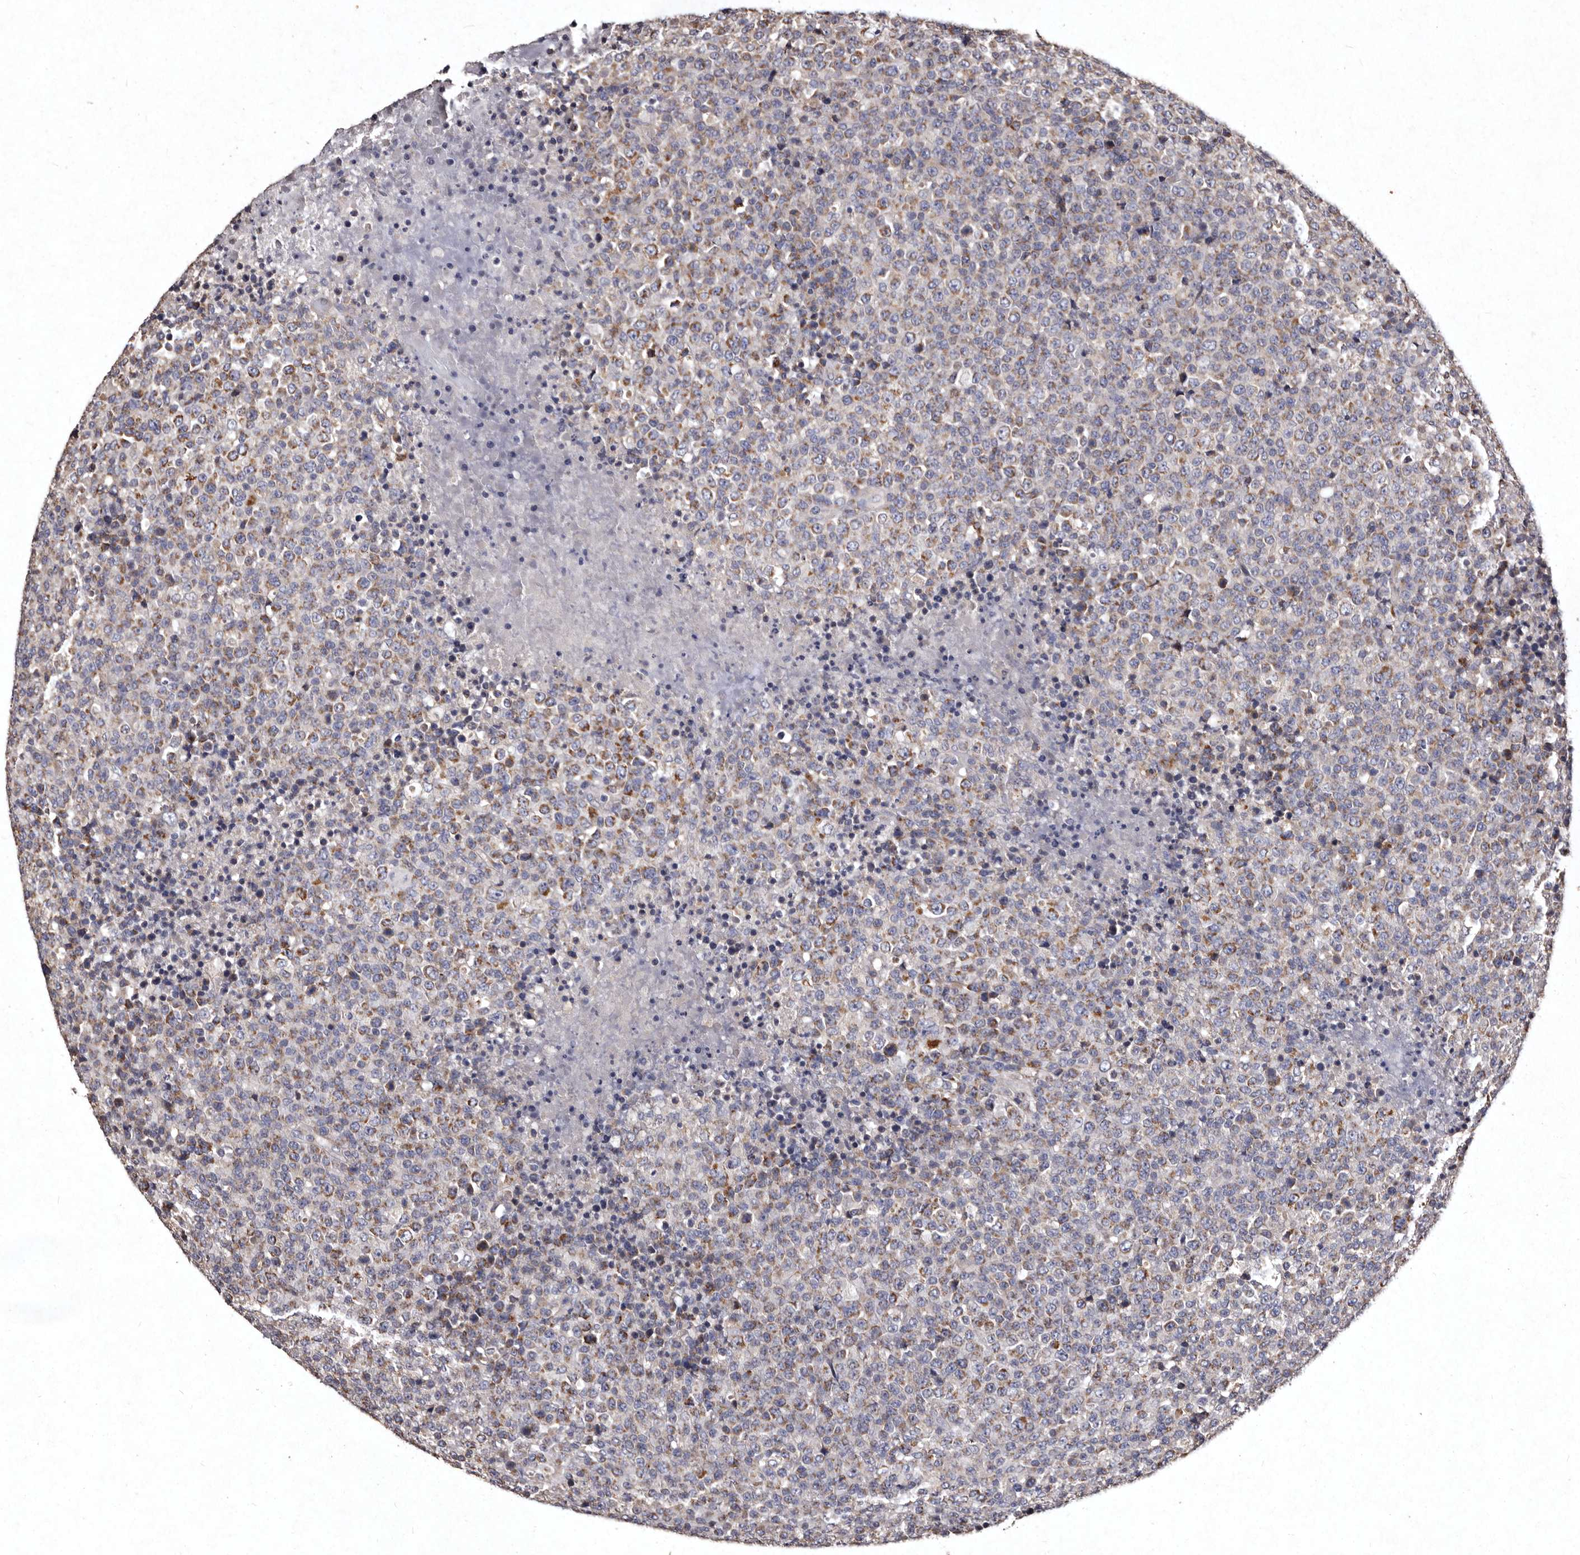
{"staining": {"intensity": "moderate", "quantity": "25%-75%", "location": "cytoplasmic/membranous"}, "tissue": "lymphoma", "cell_type": "Tumor cells", "image_type": "cancer", "snomed": [{"axis": "morphology", "description": "Malignant lymphoma, non-Hodgkin's type, High grade"}, {"axis": "topography", "description": "Lymph node"}], "caption": "Malignant lymphoma, non-Hodgkin's type (high-grade) stained for a protein (brown) shows moderate cytoplasmic/membranous positive positivity in about 25%-75% of tumor cells.", "gene": "TFB1M", "patient": {"sex": "male", "age": 13}}